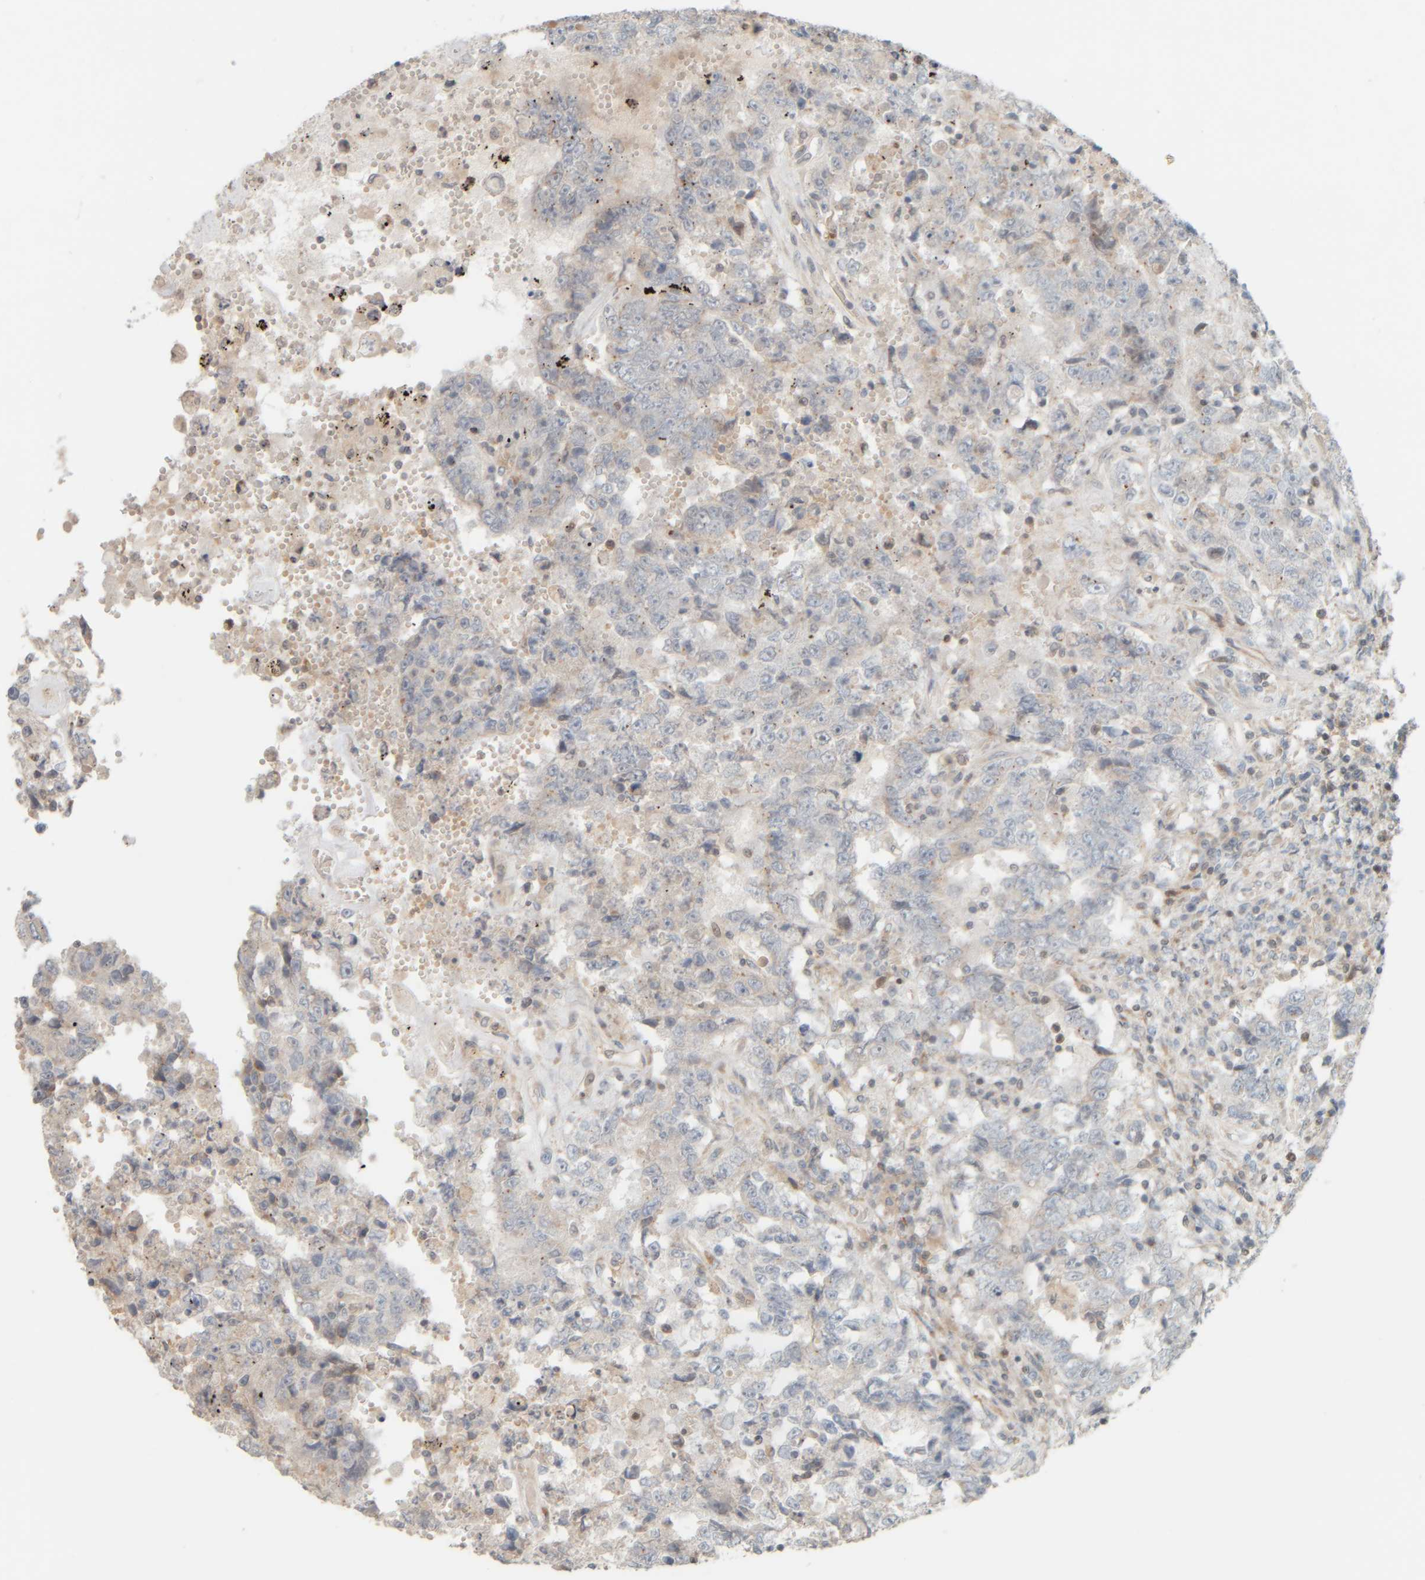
{"staining": {"intensity": "negative", "quantity": "none", "location": "none"}, "tissue": "testis cancer", "cell_type": "Tumor cells", "image_type": "cancer", "snomed": [{"axis": "morphology", "description": "Carcinoma, Embryonal, NOS"}, {"axis": "topography", "description": "Testis"}], "caption": "The immunohistochemistry photomicrograph has no significant expression in tumor cells of testis cancer (embryonal carcinoma) tissue.", "gene": "PTGES3L-AARSD1", "patient": {"sex": "male", "age": 26}}